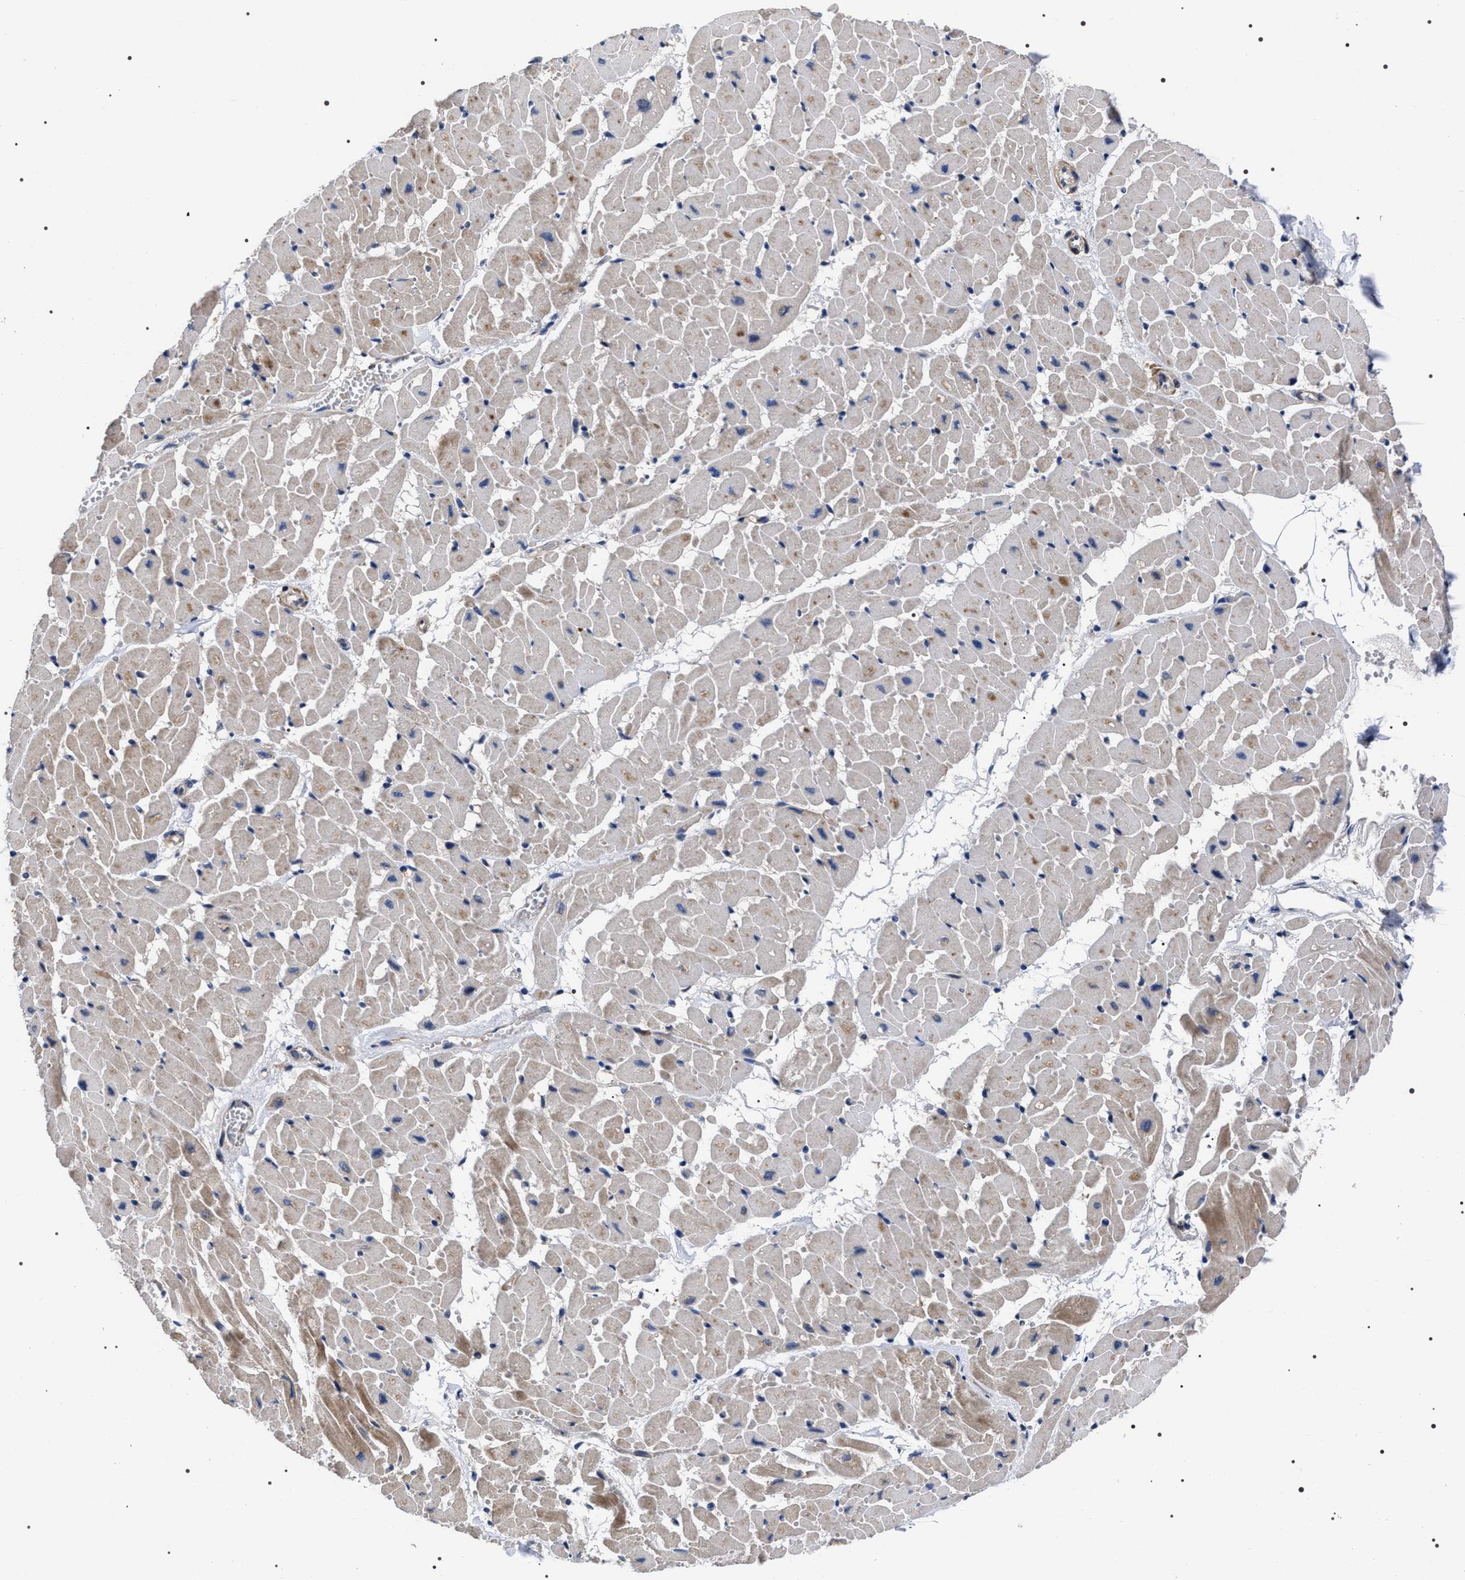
{"staining": {"intensity": "weak", "quantity": ">75%", "location": "cytoplasmic/membranous"}, "tissue": "heart muscle", "cell_type": "Cardiomyocytes", "image_type": "normal", "snomed": [{"axis": "morphology", "description": "Normal tissue, NOS"}, {"axis": "topography", "description": "Heart"}], "caption": "The photomicrograph reveals a brown stain indicating the presence of a protein in the cytoplasmic/membranous of cardiomyocytes in heart muscle.", "gene": "MIS18A", "patient": {"sex": "female", "age": 19}}